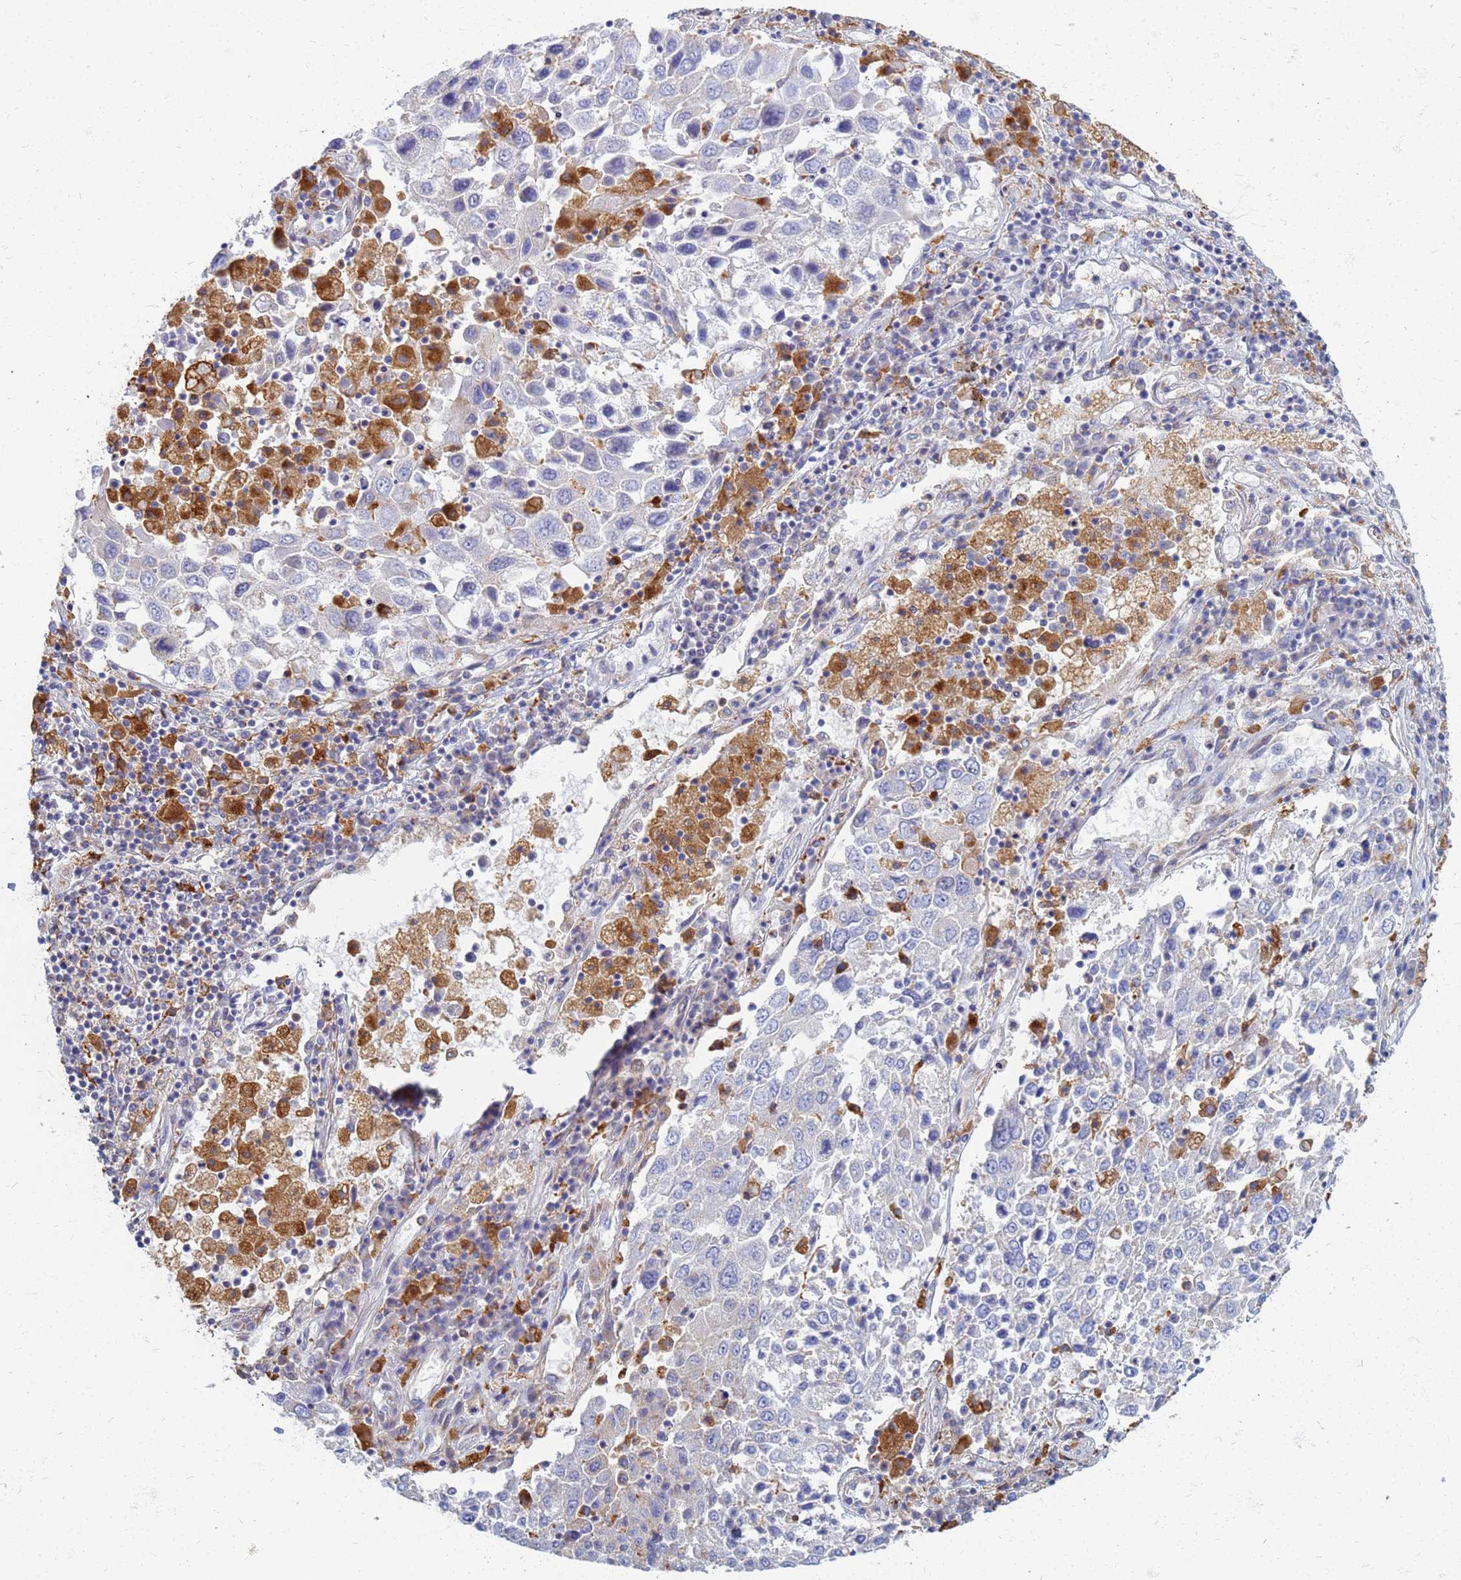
{"staining": {"intensity": "negative", "quantity": "none", "location": "none"}, "tissue": "lung cancer", "cell_type": "Tumor cells", "image_type": "cancer", "snomed": [{"axis": "morphology", "description": "Squamous cell carcinoma, NOS"}, {"axis": "topography", "description": "Lung"}], "caption": "IHC image of human lung squamous cell carcinoma stained for a protein (brown), which demonstrates no staining in tumor cells.", "gene": "ATP6V1E1", "patient": {"sex": "male", "age": 65}}